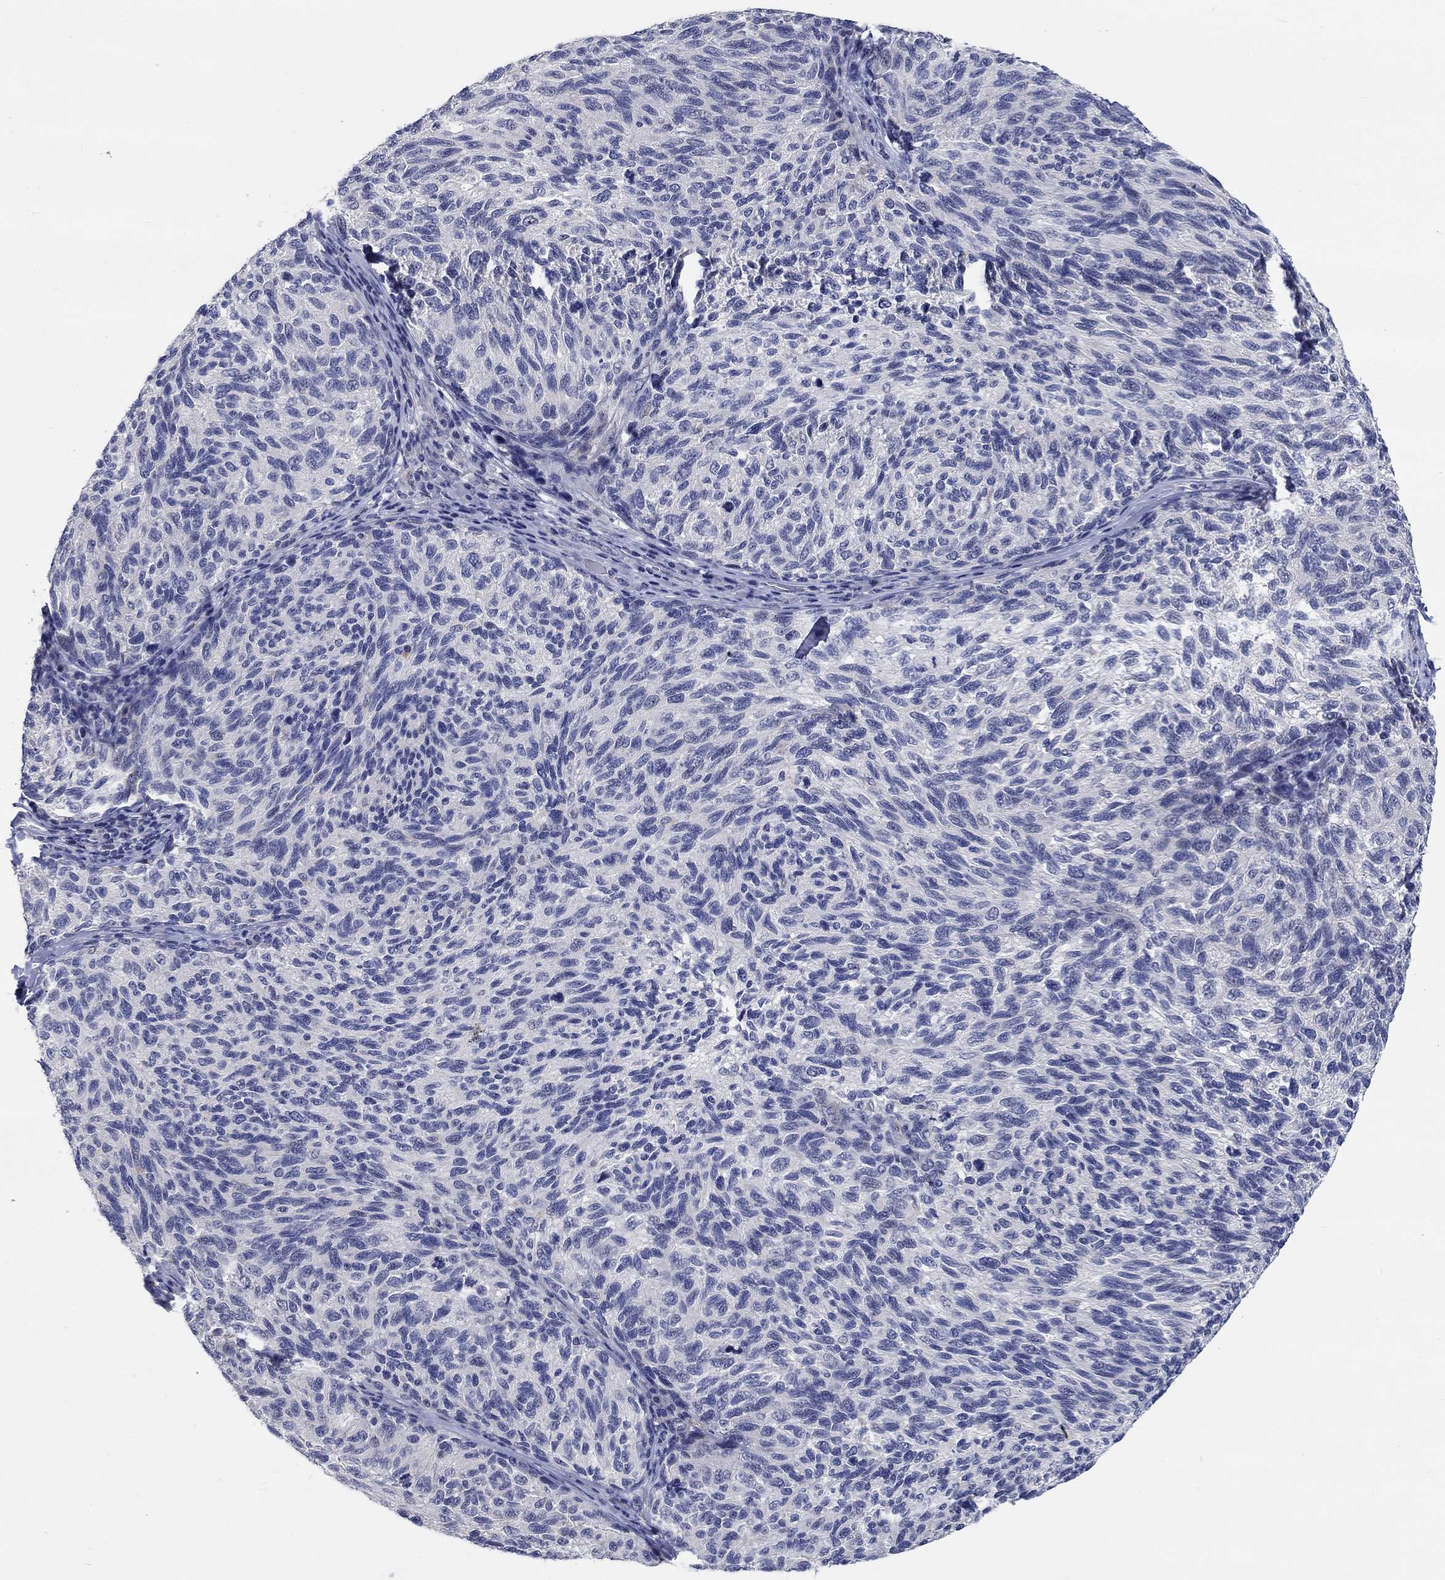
{"staining": {"intensity": "negative", "quantity": "none", "location": "none"}, "tissue": "melanoma", "cell_type": "Tumor cells", "image_type": "cancer", "snomed": [{"axis": "morphology", "description": "Malignant melanoma, NOS"}, {"axis": "topography", "description": "Skin"}], "caption": "Immunohistochemical staining of melanoma reveals no significant positivity in tumor cells.", "gene": "SMIM18", "patient": {"sex": "female", "age": 73}}